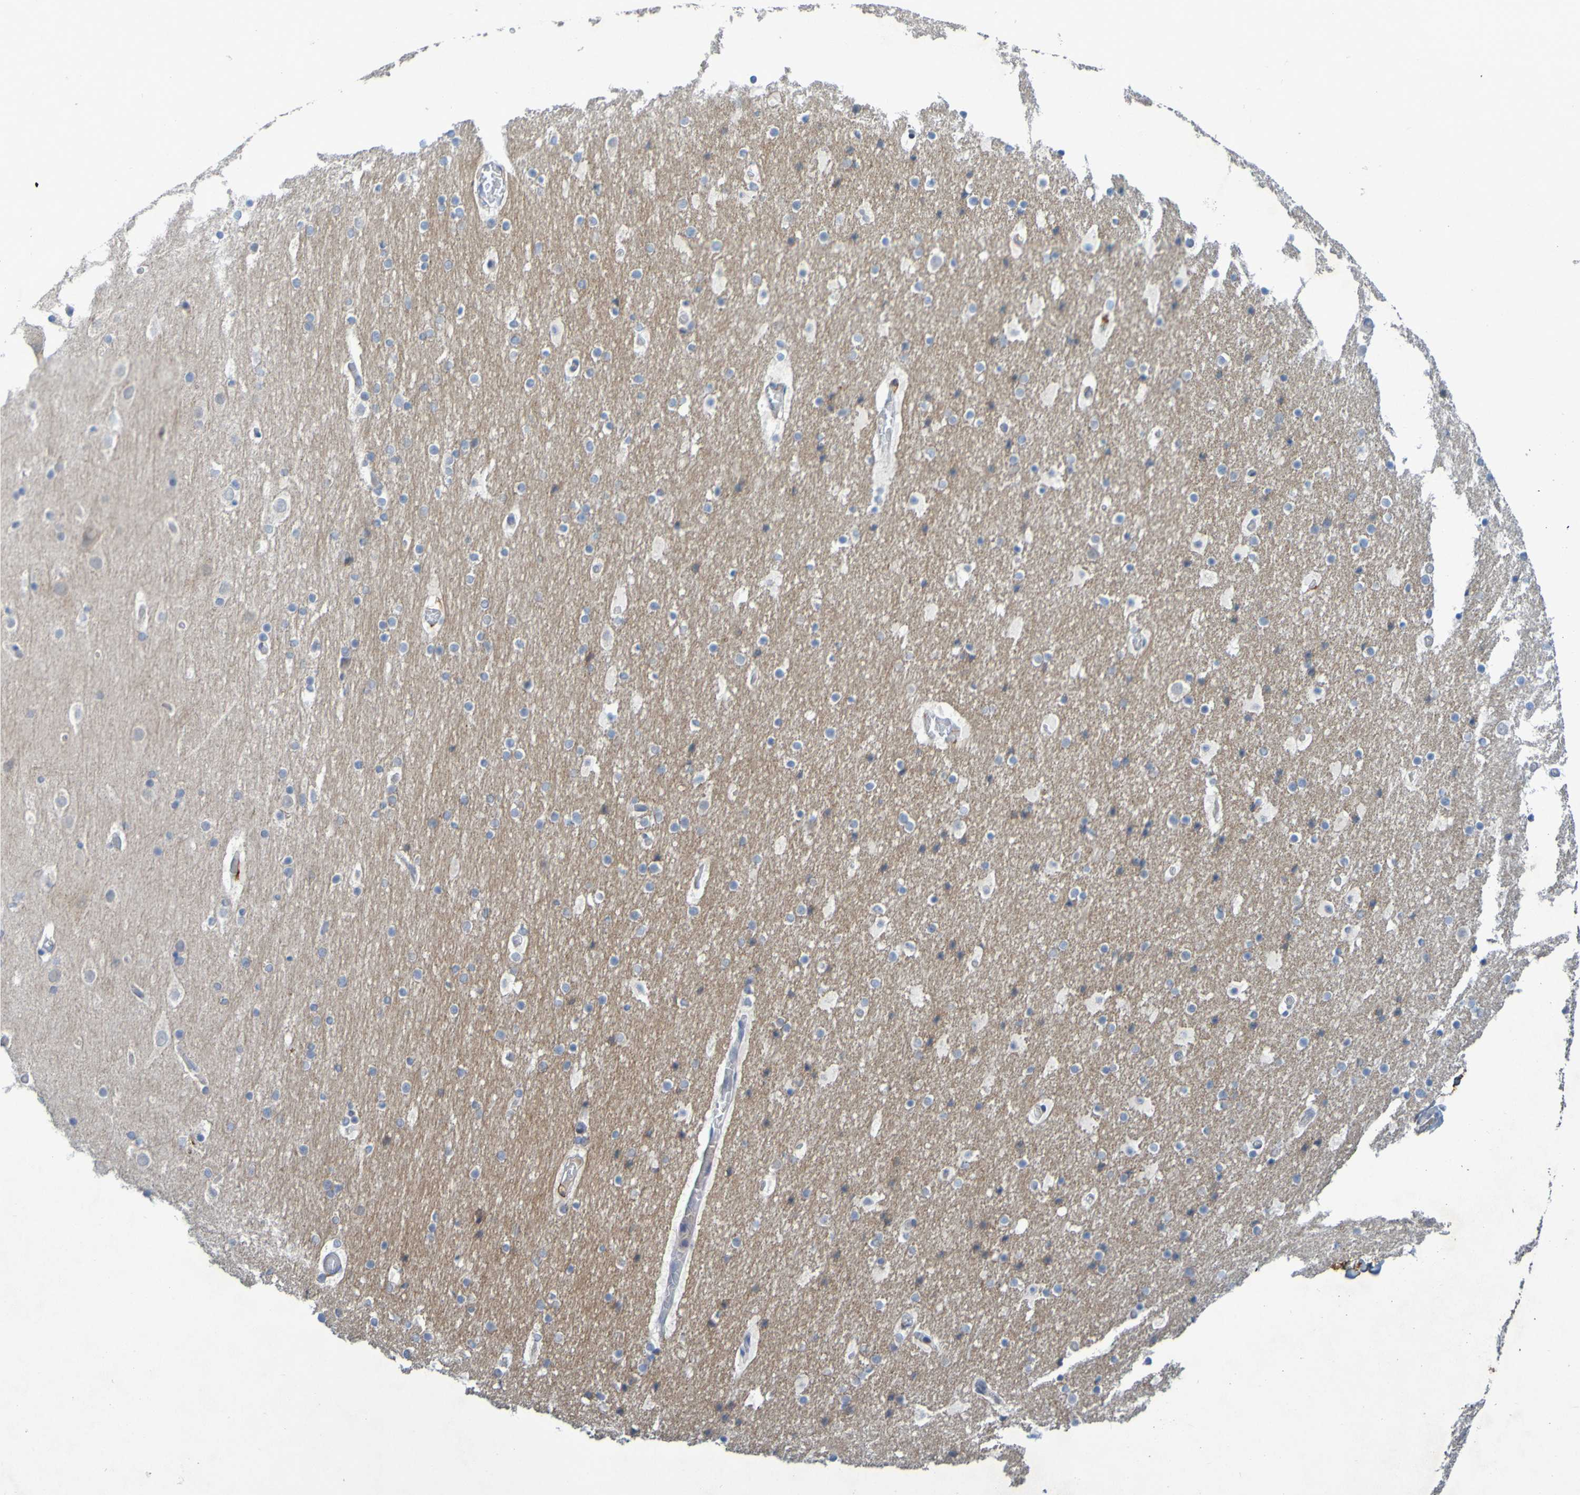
{"staining": {"intensity": "weak", "quantity": "25%-75%", "location": "cytoplasmic/membranous"}, "tissue": "cerebral cortex", "cell_type": "Endothelial cells", "image_type": "normal", "snomed": [{"axis": "morphology", "description": "Normal tissue, NOS"}, {"axis": "topography", "description": "Cerebral cortex"}], "caption": "Immunohistochemical staining of normal human cerebral cortex demonstrates weak cytoplasmic/membranous protein positivity in about 25%-75% of endothelial cells. (brown staining indicates protein expression, while blue staining denotes nuclei).", "gene": "LILRB5", "patient": {"sex": "male", "age": 57}}